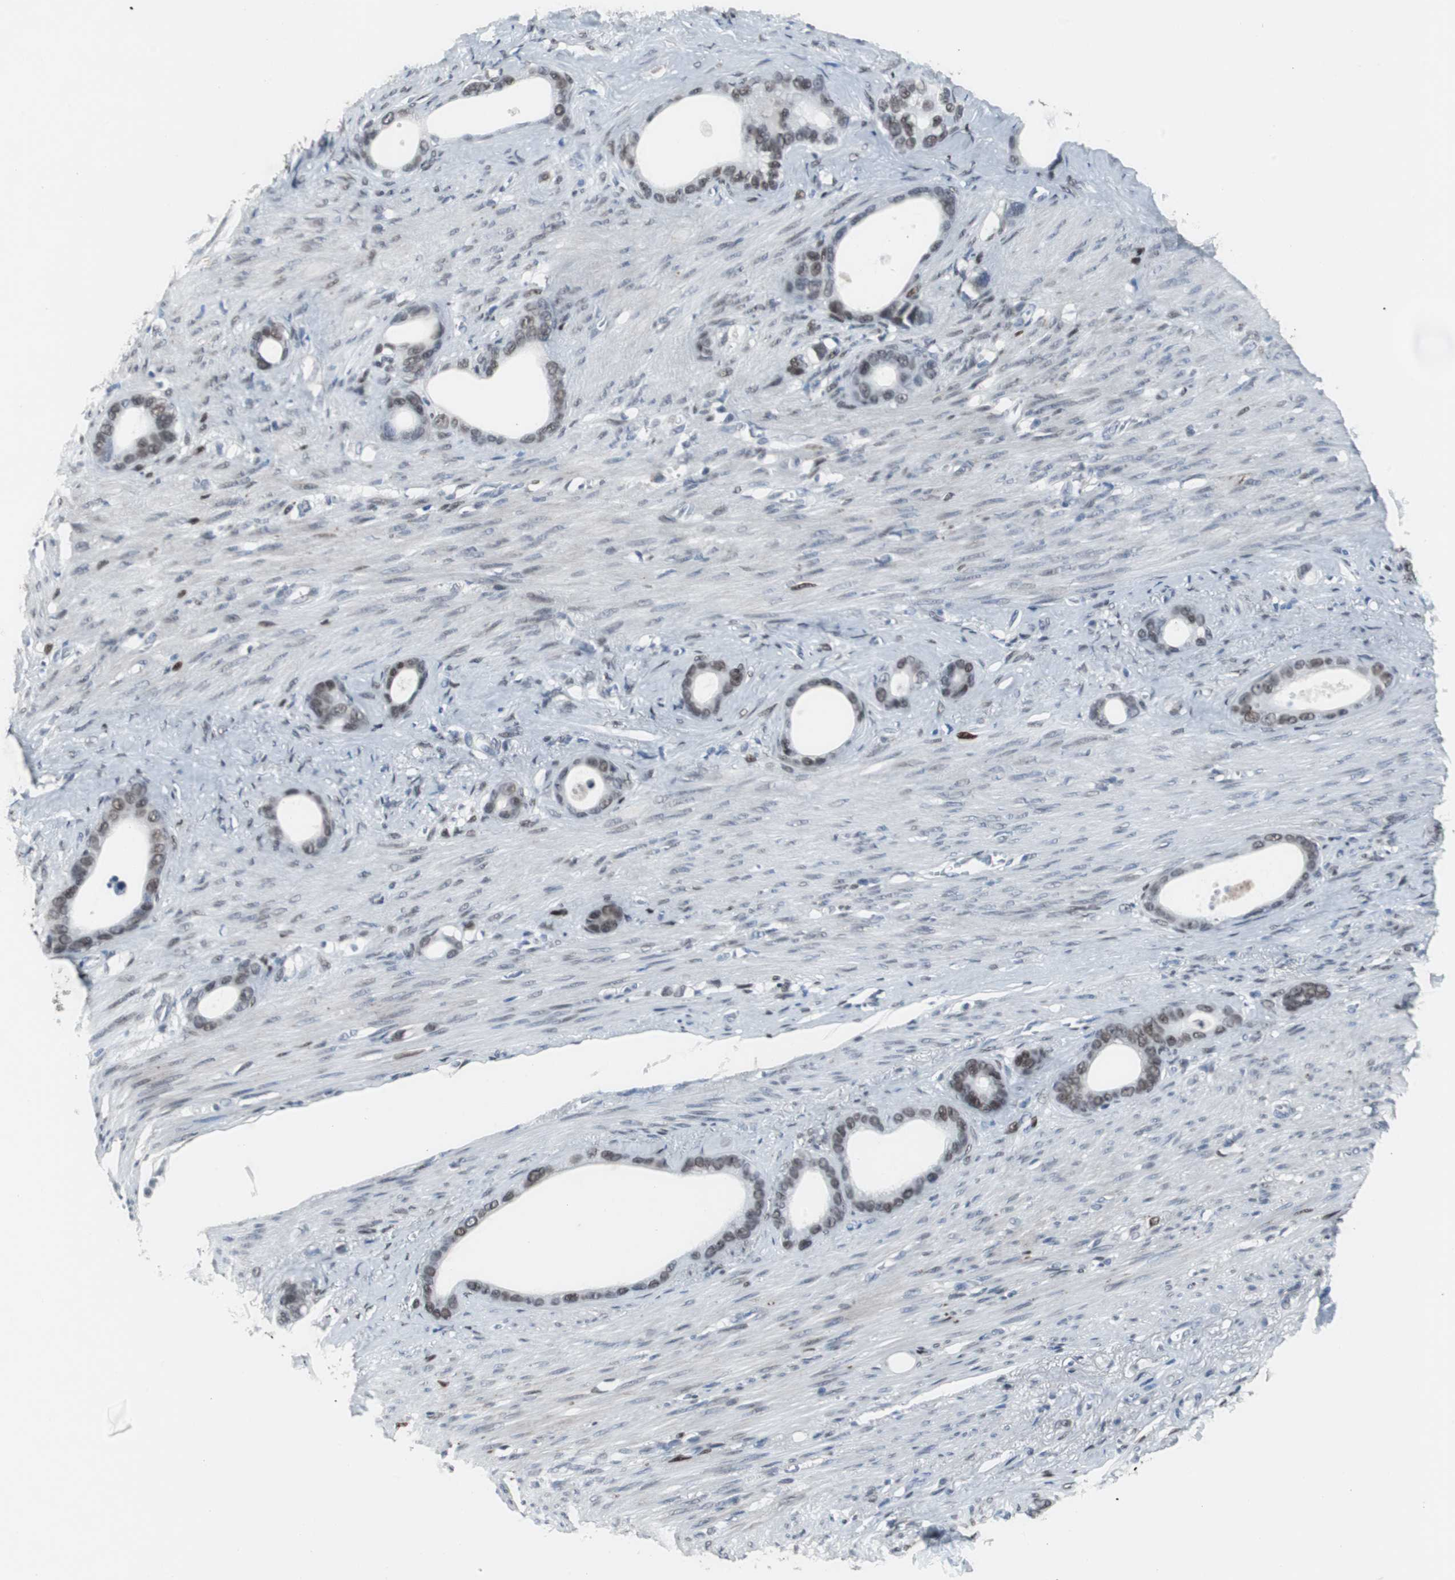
{"staining": {"intensity": "moderate", "quantity": ">75%", "location": "nuclear"}, "tissue": "stomach cancer", "cell_type": "Tumor cells", "image_type": "cancer", "snomed": [{"axis": "morphology", "description": "Adenocarcinoma, NOS"}, {"axis": "topography", "description": "Stomach"}], "caption": "This is an image of IHC staining of adenocarcinoma (stomach), which shows moderate staining in the nuclear of tumor cells.", "gene": "FOXP4", "patient": {"sex": "female", "age": 75}}